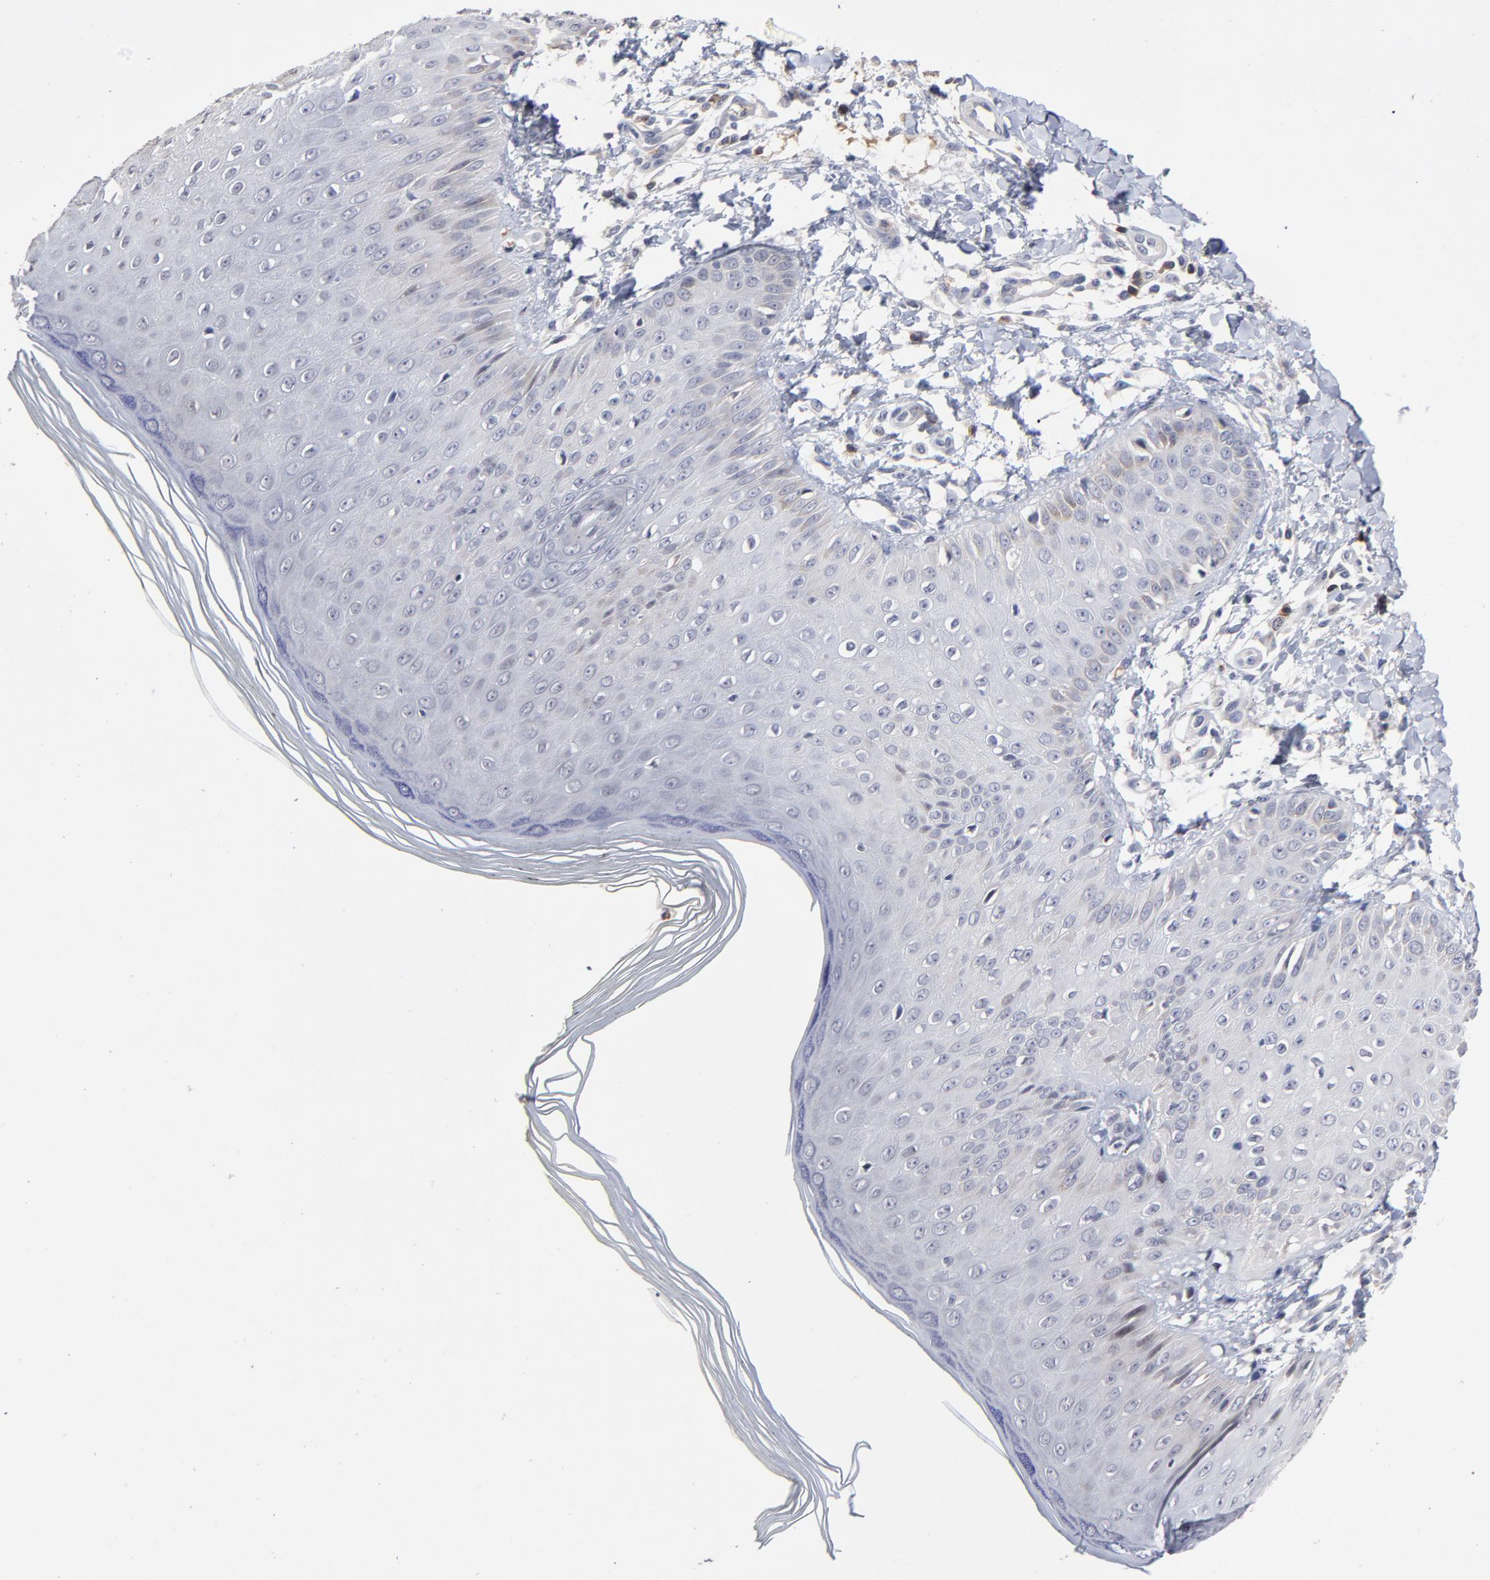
{"staining": {"intensity": "negative", "quantity": "none", "location": "none"}, "tissue": "skin", "cell_type": "Epidermal cells", "image_type": "normal", "snomed": [{"axis": "morphology", "description": "Normal tissue, NOS"}, {"axis": "morphology", "description": "Inflammation, NOS"}, {"axis": "topography", "description": "Soft tissue"}, {"axis": "topography", "description": "Anal"}], "caption": "Epidermal cells show no significant protein staining in normal skin. (DAB immunohistochemistry (IHC) visualized using brightfield microscopy, high magnification).", "gene": "TRAT1", "patient": {"sex": "female", "age": 15}}